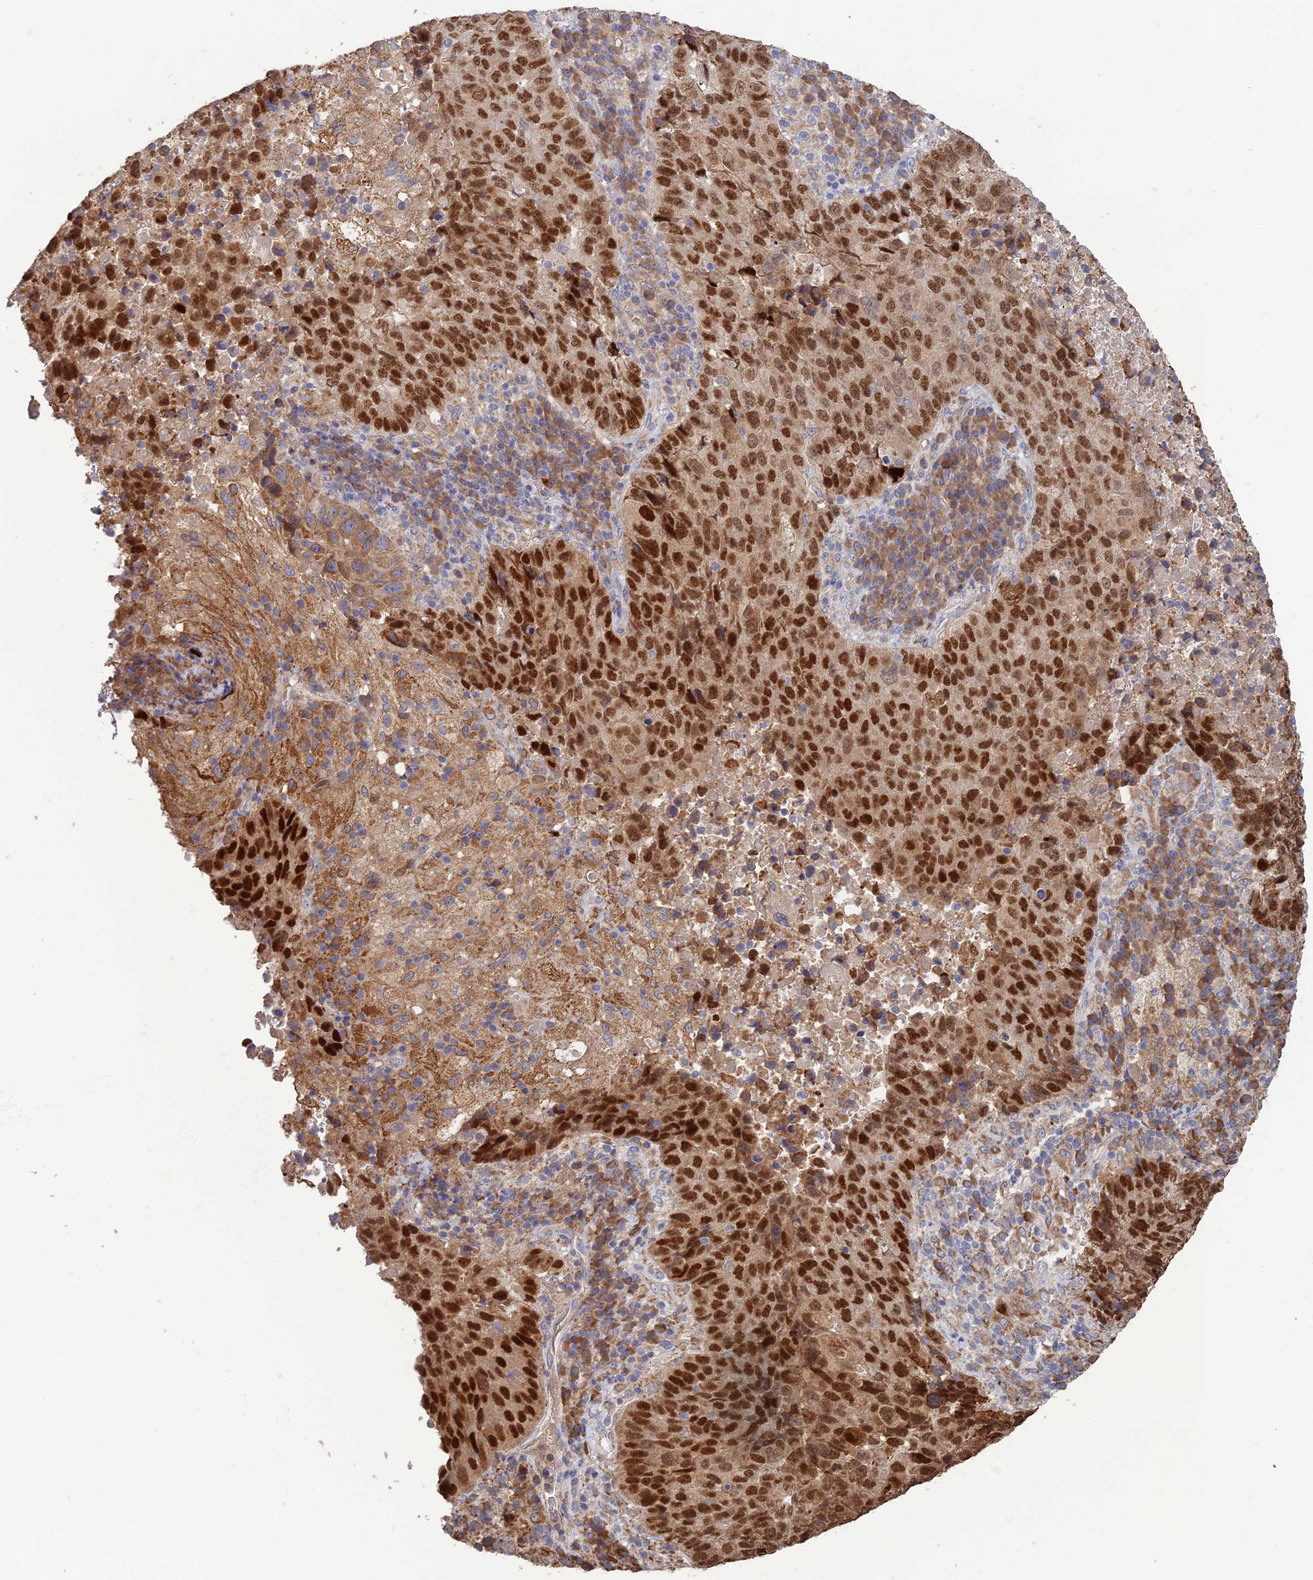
{"staining": {"intensity": "strong", "quantity": ">75%", "location": "nuclear"}, "tissue": "lung cancer", "cell_type": "Tumor cells", "image_type": "cancer", "snomed": [{"axis": "morphology", "description": "Squamous cell carcinoma, NOS"}, {"axis": "topography", "description": "Lung"}], "caption": "Strong nuclear positivity for a protein is appreciated in approximately >75% of tumor cells of lung cancer (squamous cell carcinoma) using IHC.", "gene": "TRAPPC6A", "patient": {"sex": "male", "age": 73}}